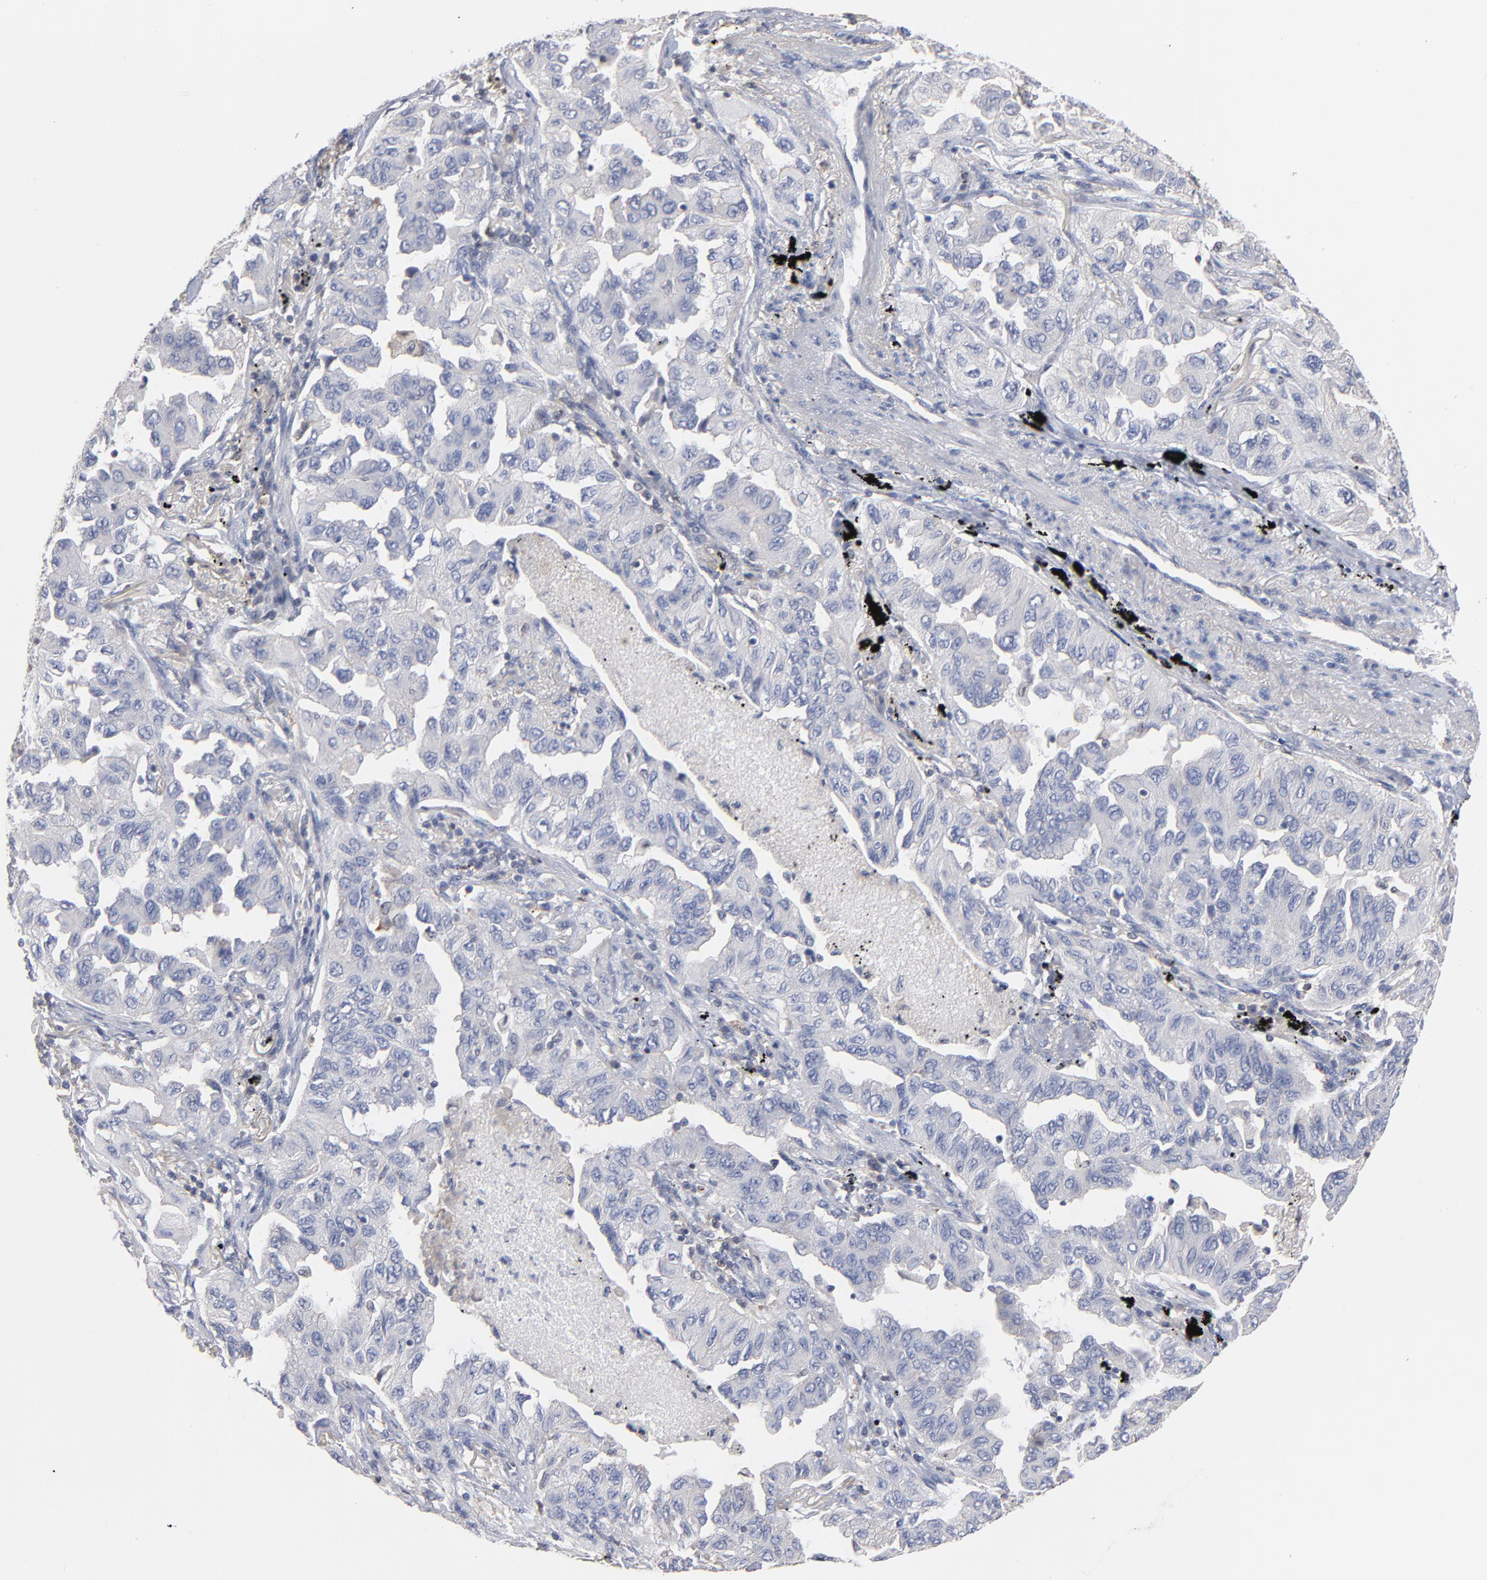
{"staining": {"intensity": "negative", "quantity": "none", "location": "none"}, "tissue": "lung cancer", "cell_type": "Tumor cells", "image_type": "cancer", "snomed": [{"axis": "morphology", "description": "Adenocarcinoma, NOS"}, {"axis": "topography", "description": "Lung"}], "caption": "A high-resolution micrograph shows IHC staining of lung adenocarcinoma, which exhibits no significant expression in tumor cells.", "gene": "ARHGEF6", "patient": {"sex": "female", "age": 65}}